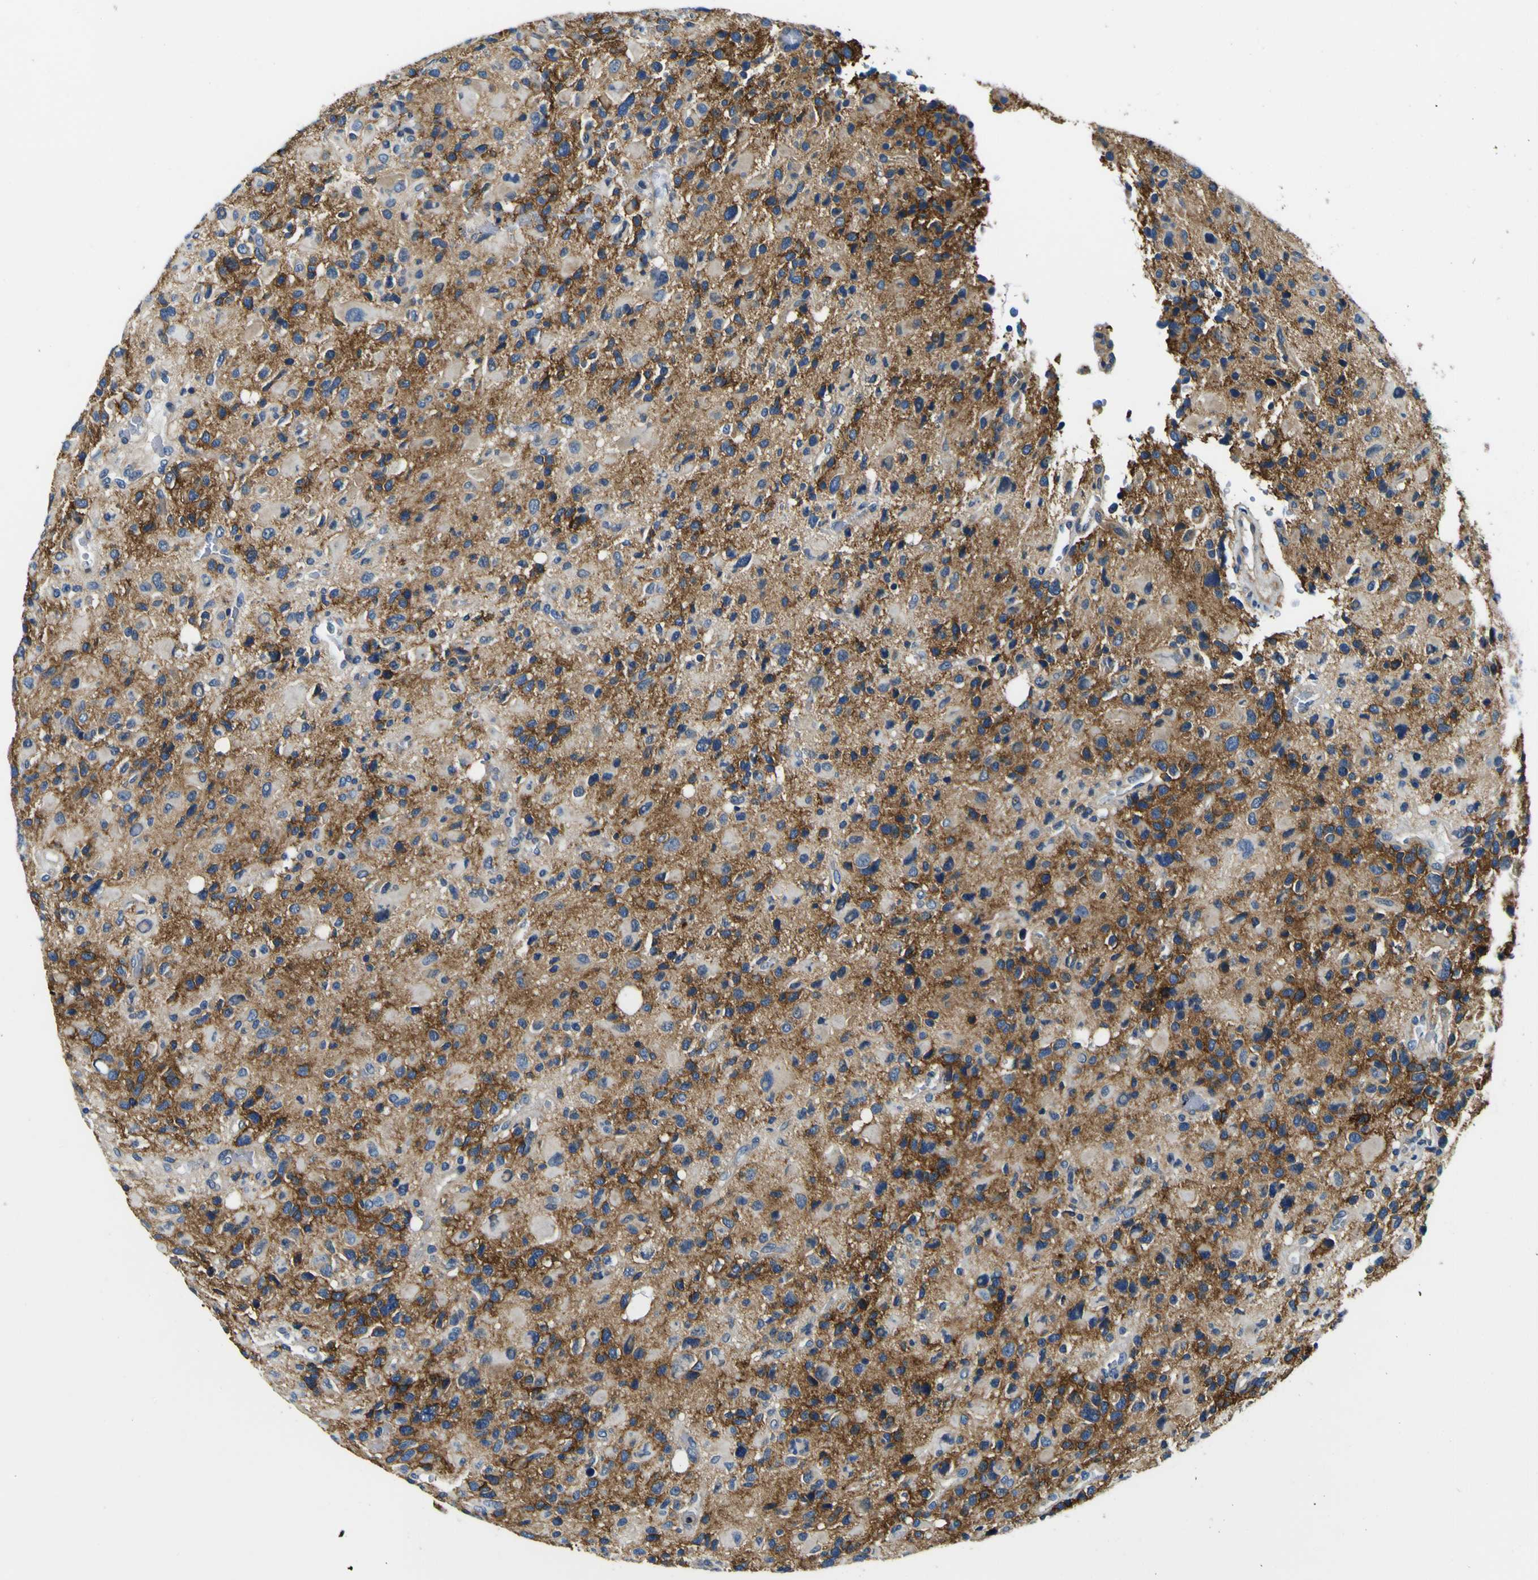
{"staining": {"intensity": "moderate", "quantity": "25%-75%", "location": "cytoplasmic/membranous"}, "tissue": "glioma", "cell_type": "Tumor cells", "image_type": "cancer", "snomed": [{"axis": "morphology", "description": "Glioma, malignant, High grade"}, {"axis": "topography", "description": "Brain"}], "caption": "Immunohistochemical staining of glioma reveals moderate cytoplasmic/membranous protein staining in about 25%-75% of tumor cells.", "gene": "CLSTN1", "patient": {"sex": "male", "age": 48}}